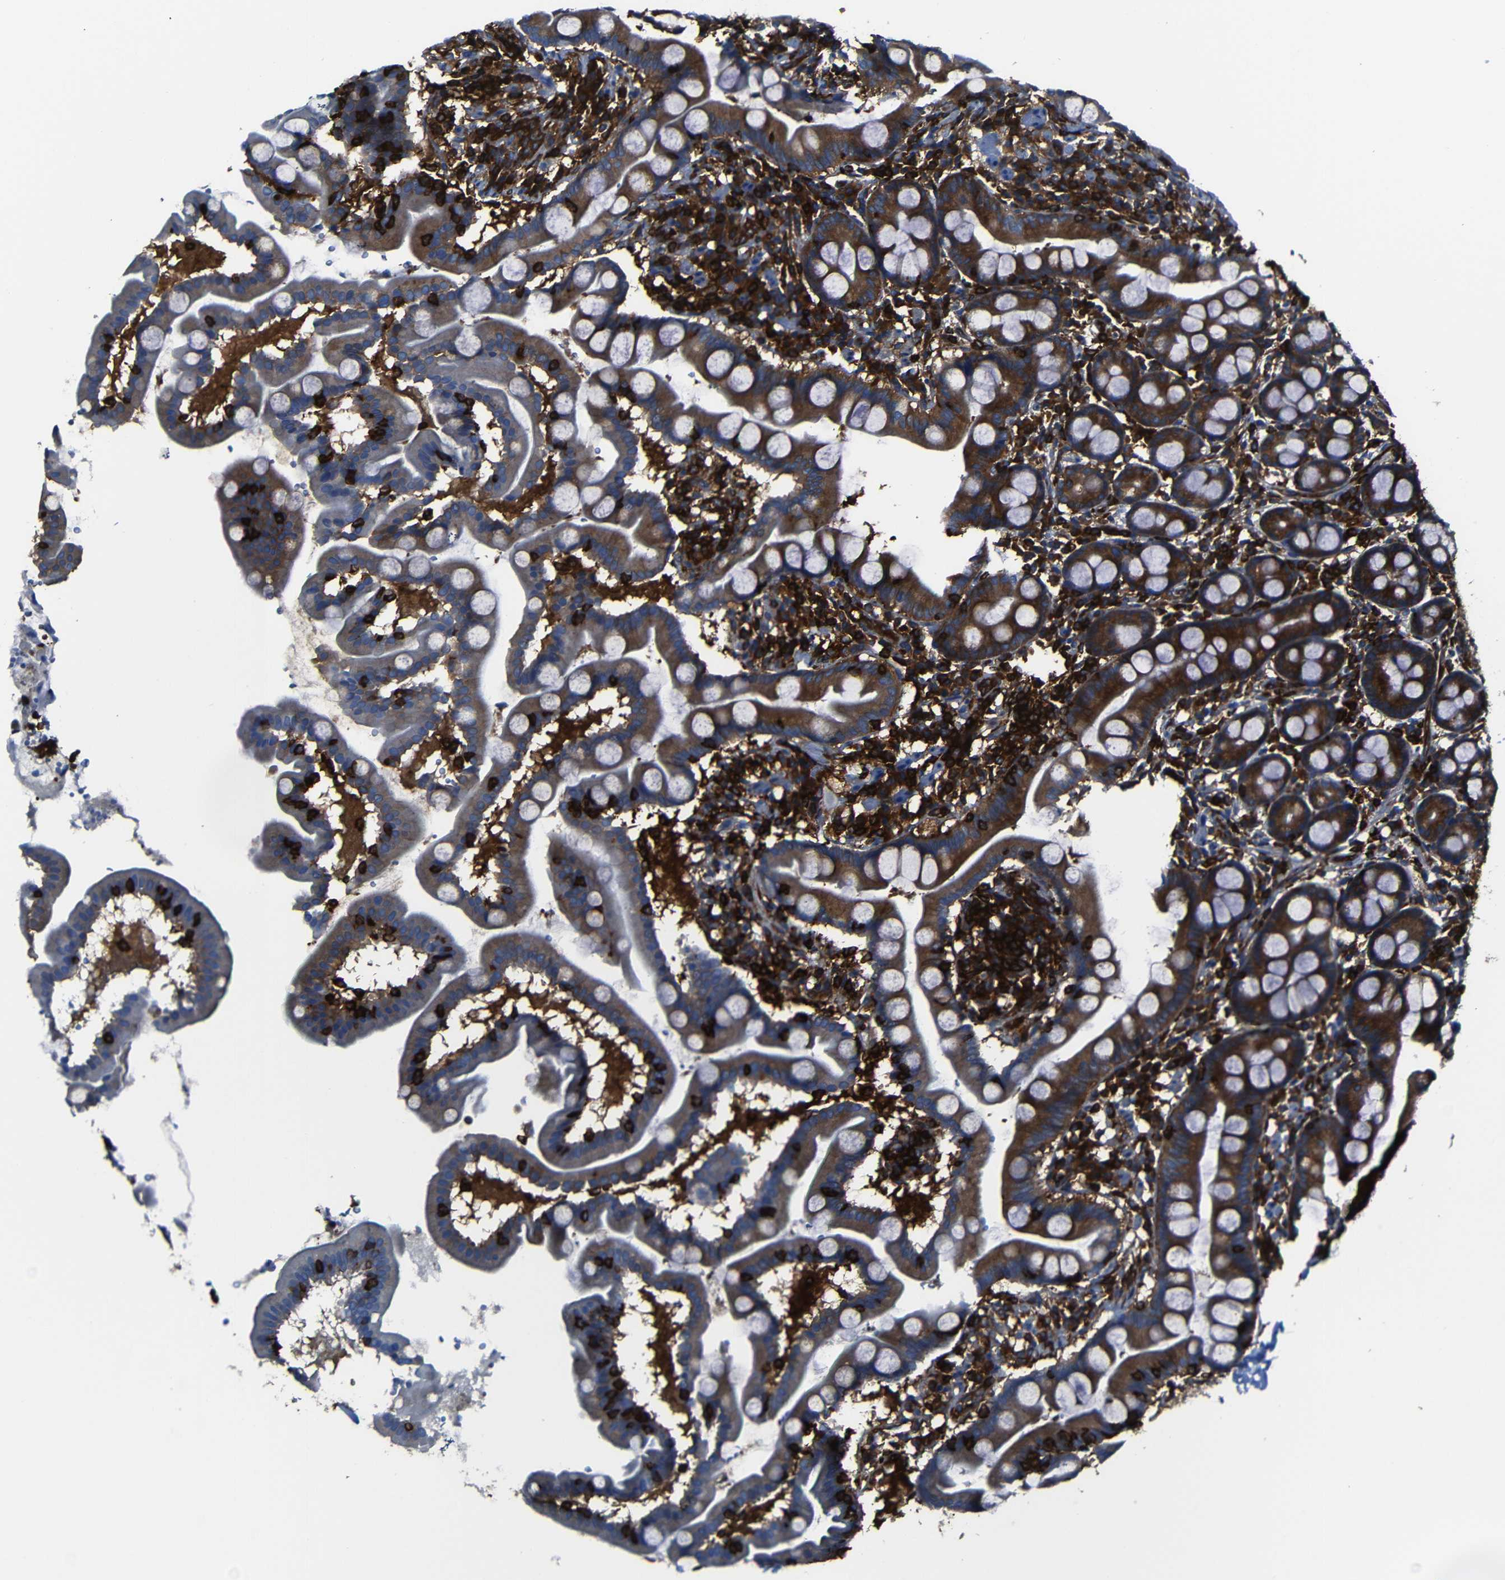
{"staining": {"intensity": "strong", "quantity": ">75%", "location": "cytoplasmic/membranous"}, "tissue": "duodenum", "cell_type": "Glandular cells", "image_type": "normal", "snomed": [{"axis": "morphology", "description": "Normal tissue, NOS"}, {"axis": "topography", "description": "Duodenum"}], "caption": "This photomicrograph exhibits immunohistochemistry staining of benign human duodenum, with high strong cytoplasmic/membranous staining in approximately >75% of glandular cells.", "gene": "ARHGEF1", "patient": {"sex": "male", "age": 50}}